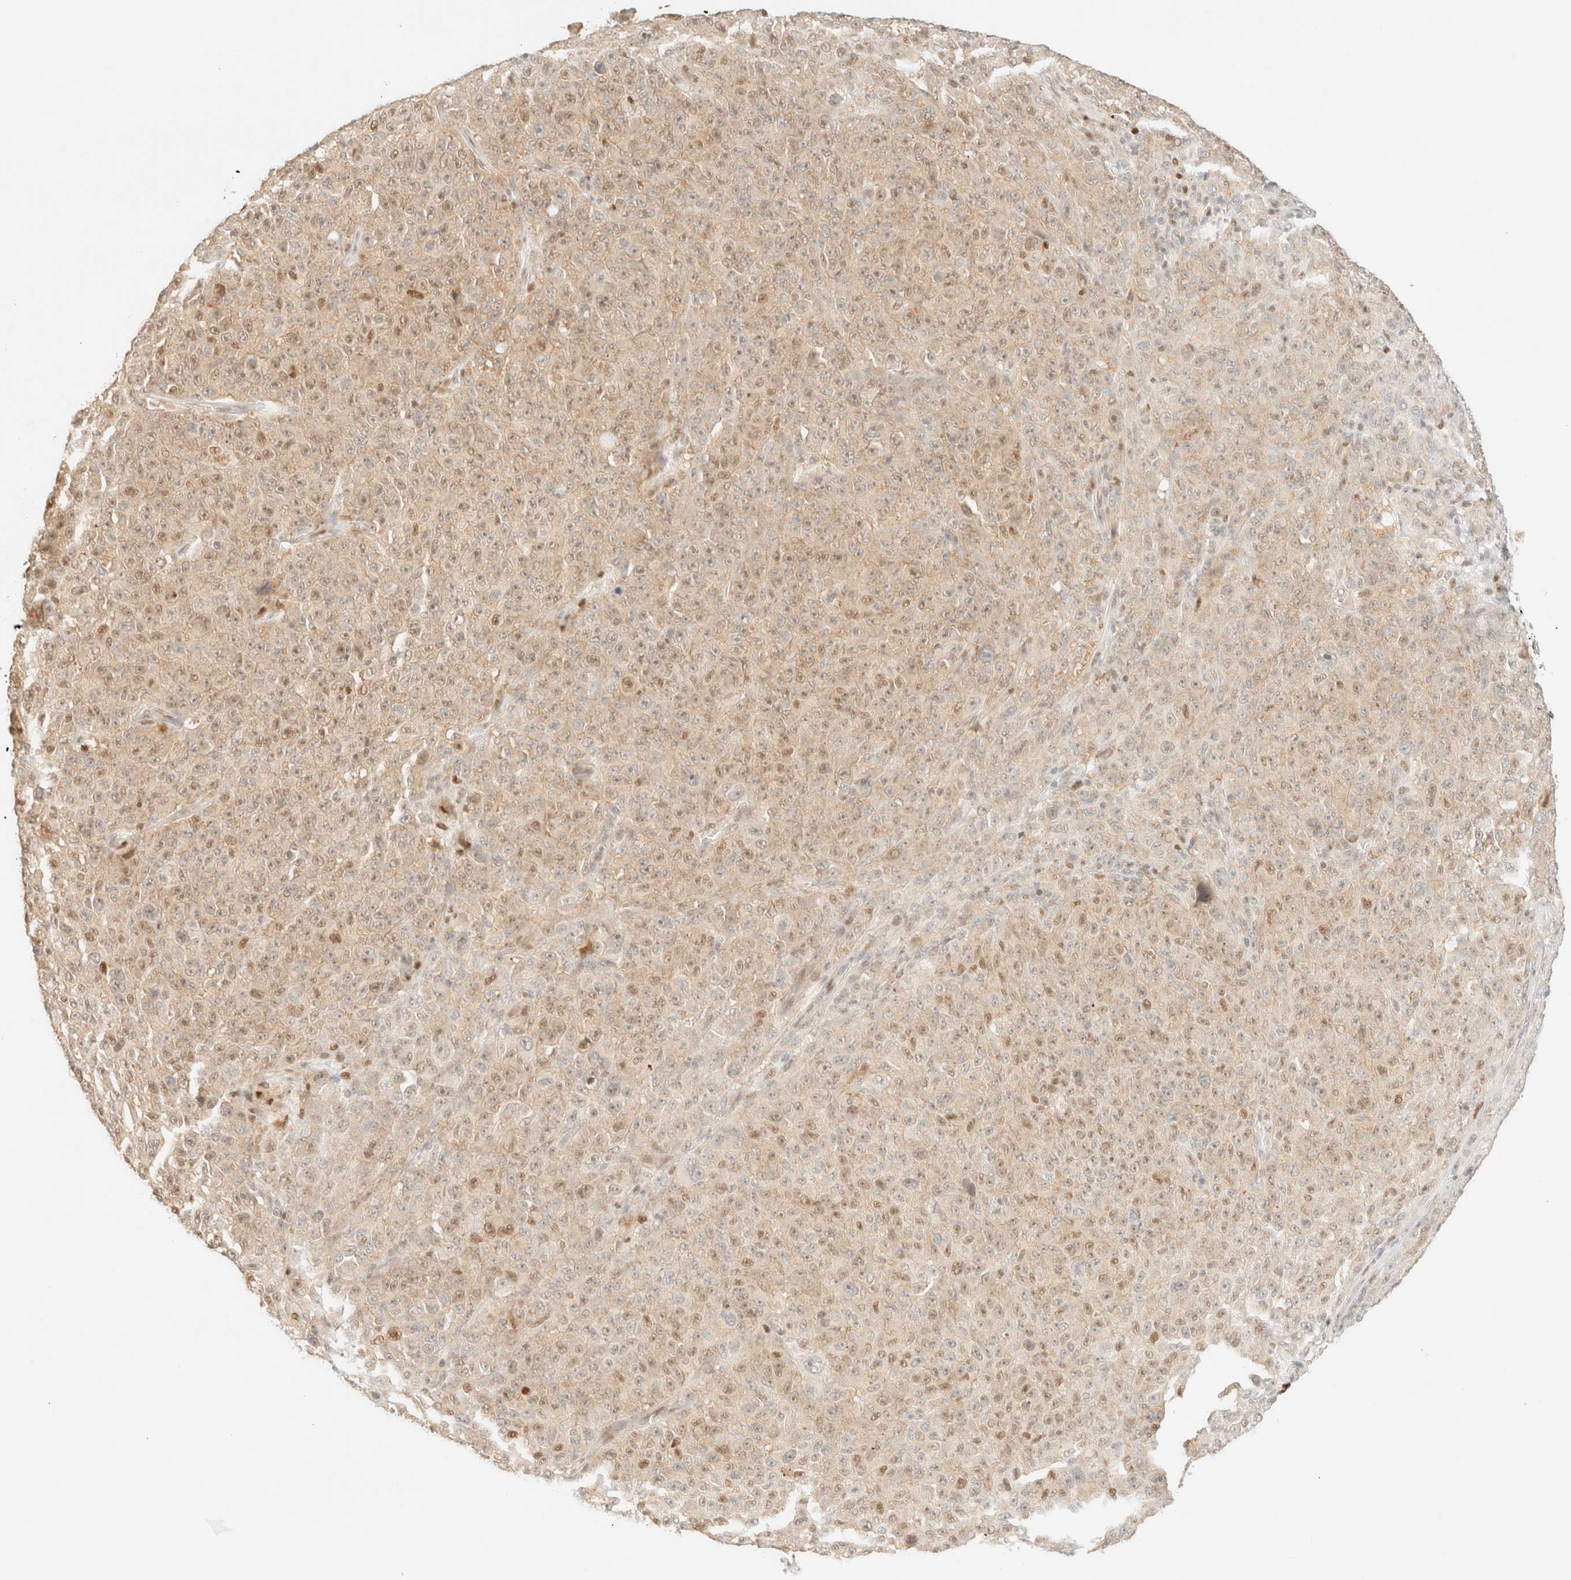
{"staining": {"intensity": "weak", "quantity": ">75%", "location": "cytoplasmic/membranous,nuclear"}, "tissue": "melanoma", "cell_type": "Tumor cells", "image_type": "cancer", "snomed": [{"axis": "morphology", "description": "Malignant melanoma, NOS"}, {"axis": "topography", "description": "Skin"}], "caption": "An image of human malignant melanoma stained for a protein demonstrates weak cytoplasmic/membranous and nuclear brown staining in tumor cells. Nuclei are stained in blue.", "gene": "TSR1", "patient": {"sex": "female", "age": 82}}